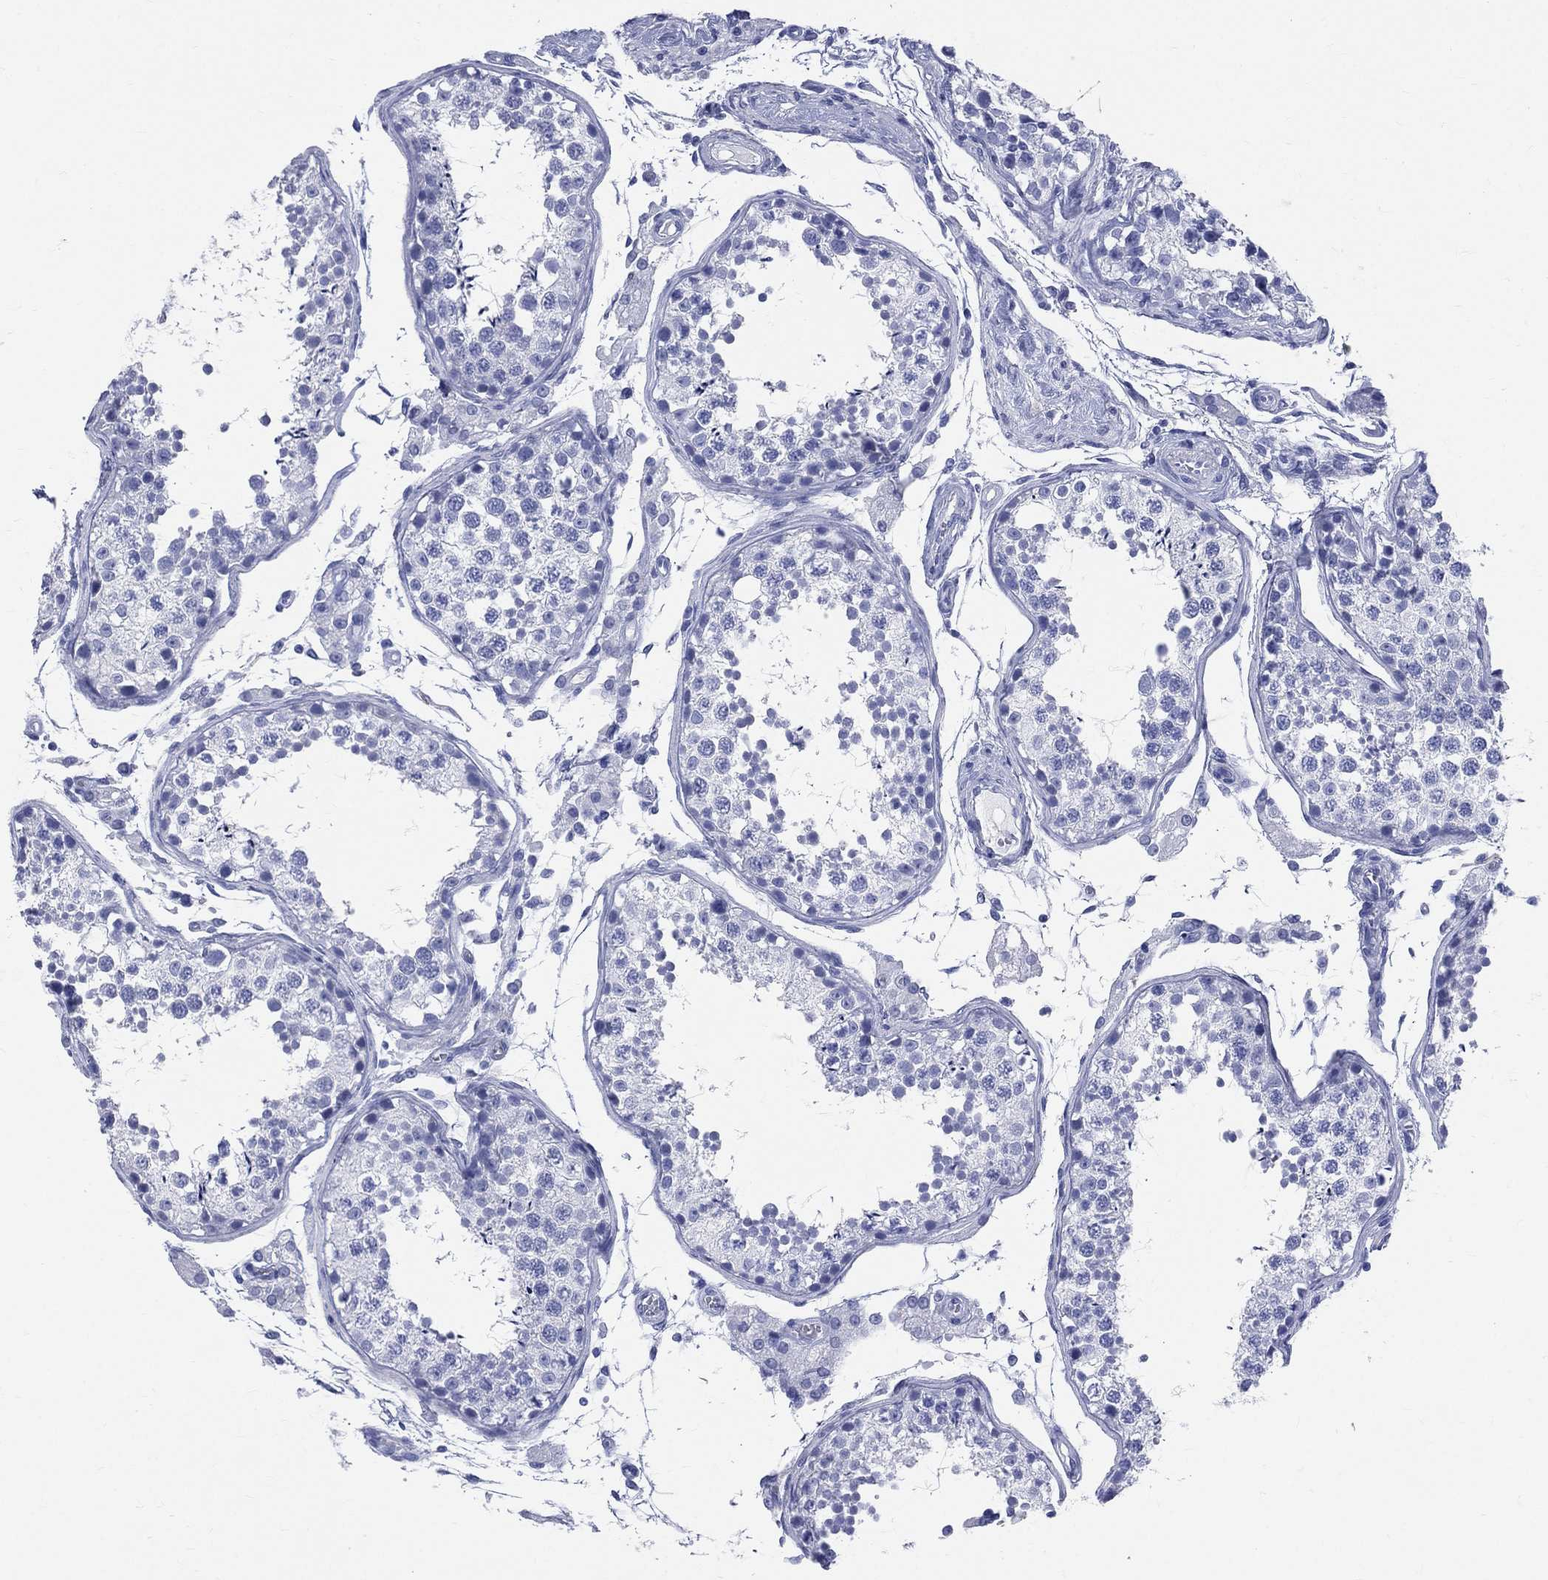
{"staining": {"intensity": "negative", "quantity": "none", "location": "none"}, "tissue": "testis", "cell_type": "Cells in seminiferous ducts", "image_type": "normal", "snomed": [{"axis": "morphology", "description": "Normal tissue, NOS"}, {"axis": "topography", "description": "Testis"}], "caption": "Immunohistochemistry (IHC) micrograph of normal human testis stained for a protein (brown), which displays no expression in cells in seminiferous ducts.", "gene": "SYP", "patient": {"sex": "male", "age": 29}}